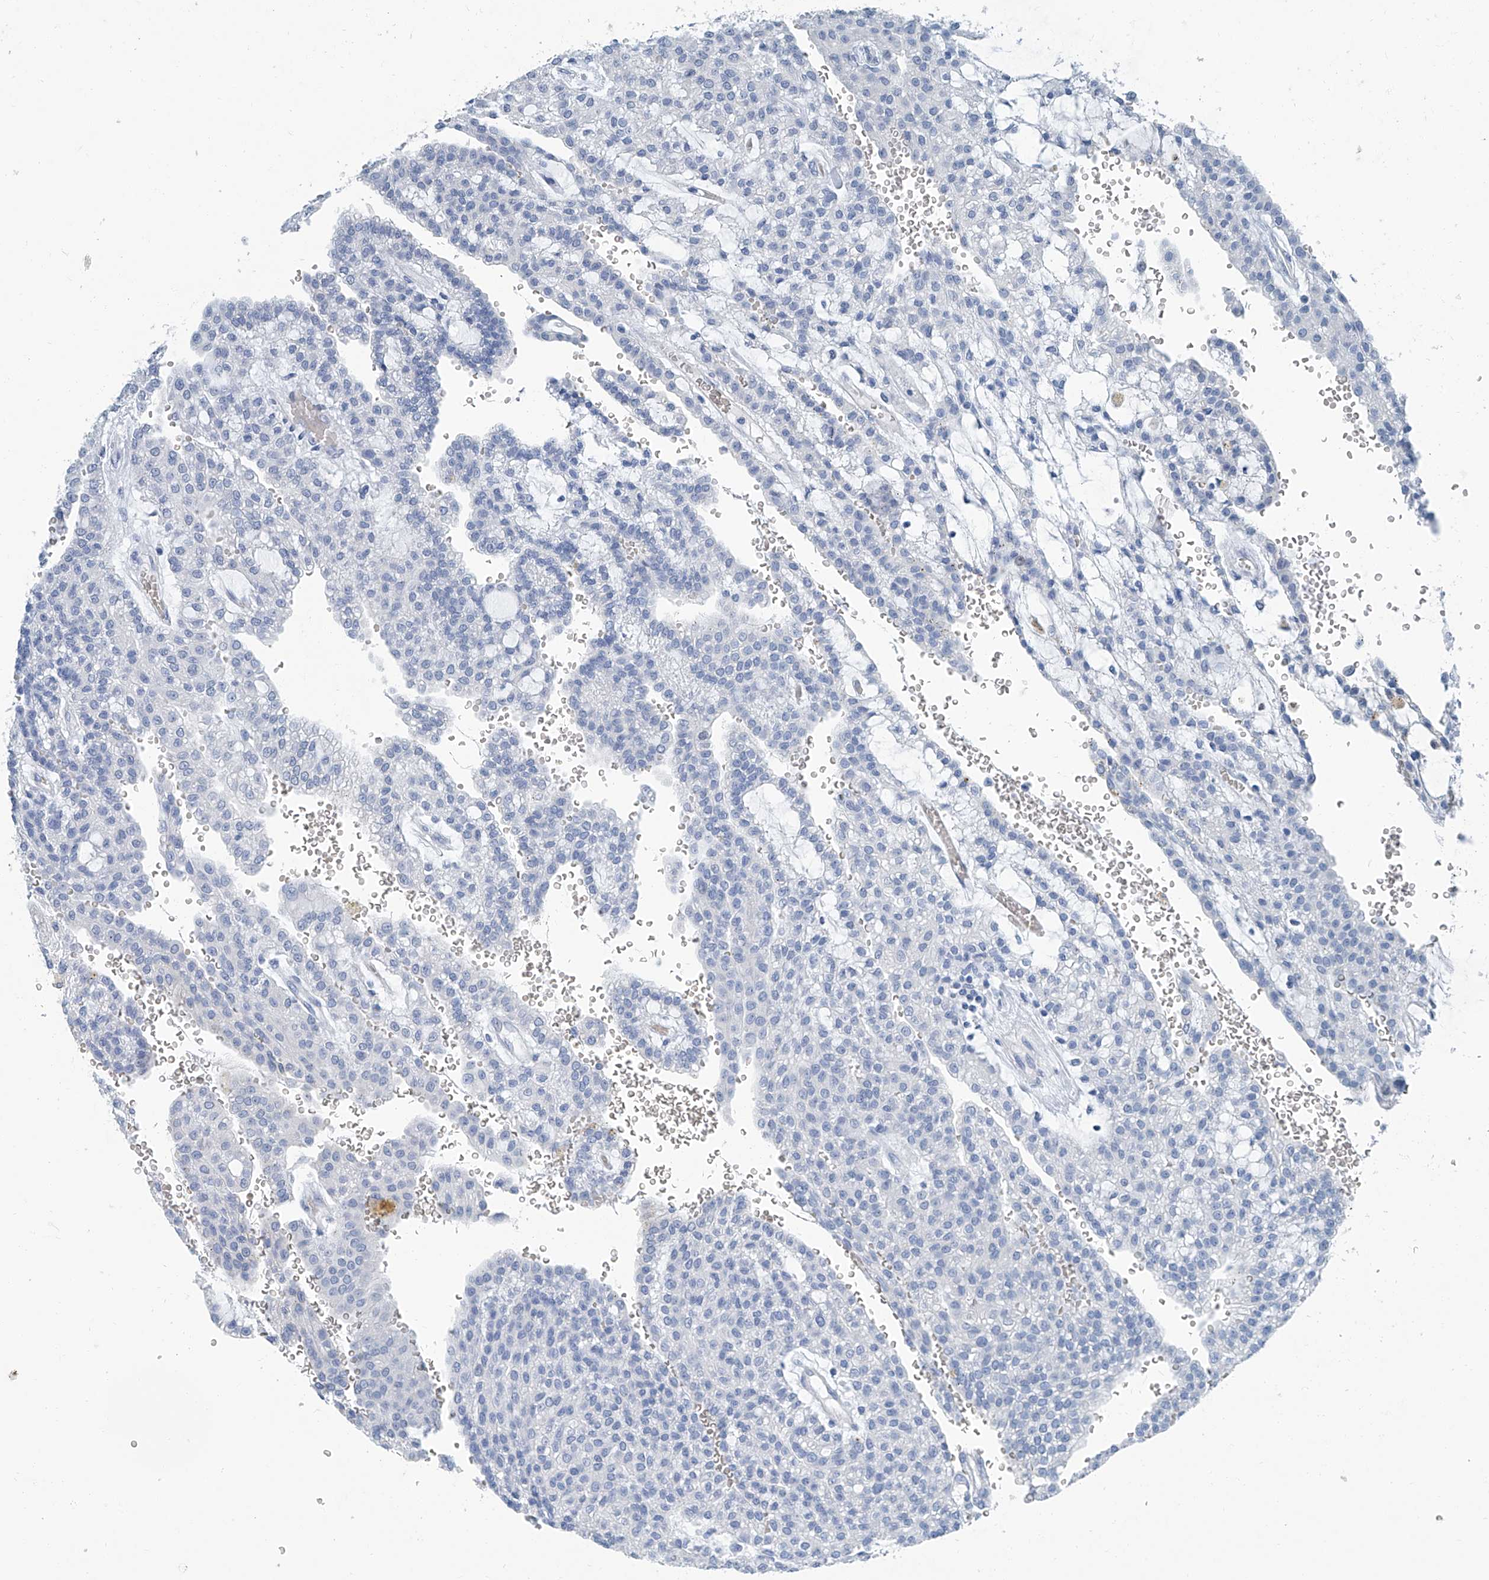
{"staining": {"intensity": "negative", "quantity": "none", "location": "none"}, "tissue": "renal cancer", "cell_type": "Tumor cells", "image_type": "cancer", "snomed": [{"axis": "morphology", "description": "Adenocarcinoma, NOS"}, {"axis": "topography", "description": "Kidney"}], "caption": "There is no significant positivity in tumor cells of renal cancer (adenocarcinoma).", "gene": "CYP2A7", "patient": {"sex": "male", "age": 63}}